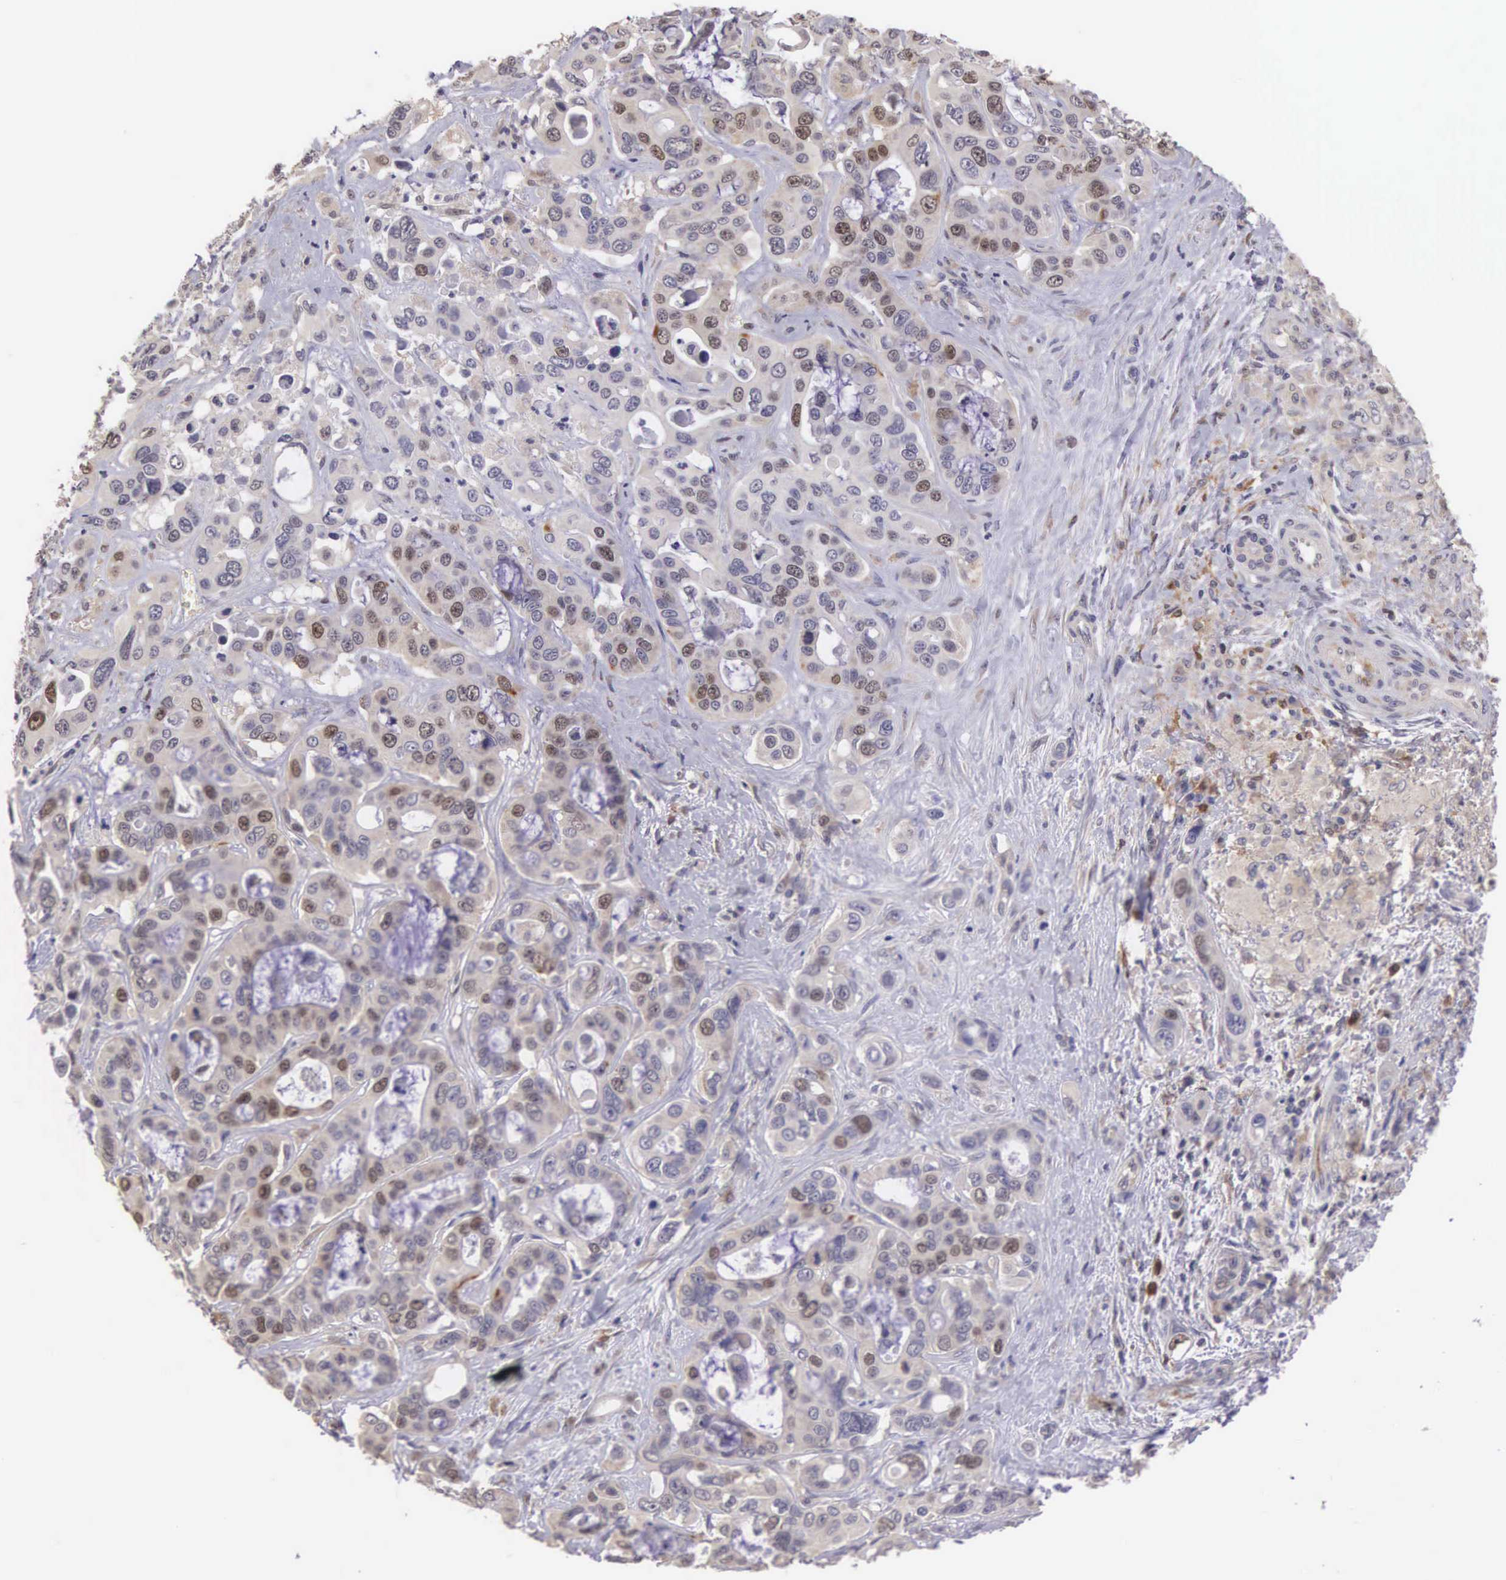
{"staining": {"intensity": "moderate", "quantity": "<25%", "location": "cytoplasmic/membranous,nuclear"}, "tissue": "liver cancer", "cell_type": "Tumor cells", "image_type": "cancer", "snomed": [{"axis": "morphology", "description": "Cholangiocarcinoma"}, {"axis": "topography", "description": "Liver"}], "caption": "This is a histology image of immunohistochemistry staining of liver cholangiocarcinoma, which shows moderate positivity in the cytoplasmic/membranous and nuclear of tumor cells.", "gene": "CDC45", "patient": {"sex": "female", "age": 79}}